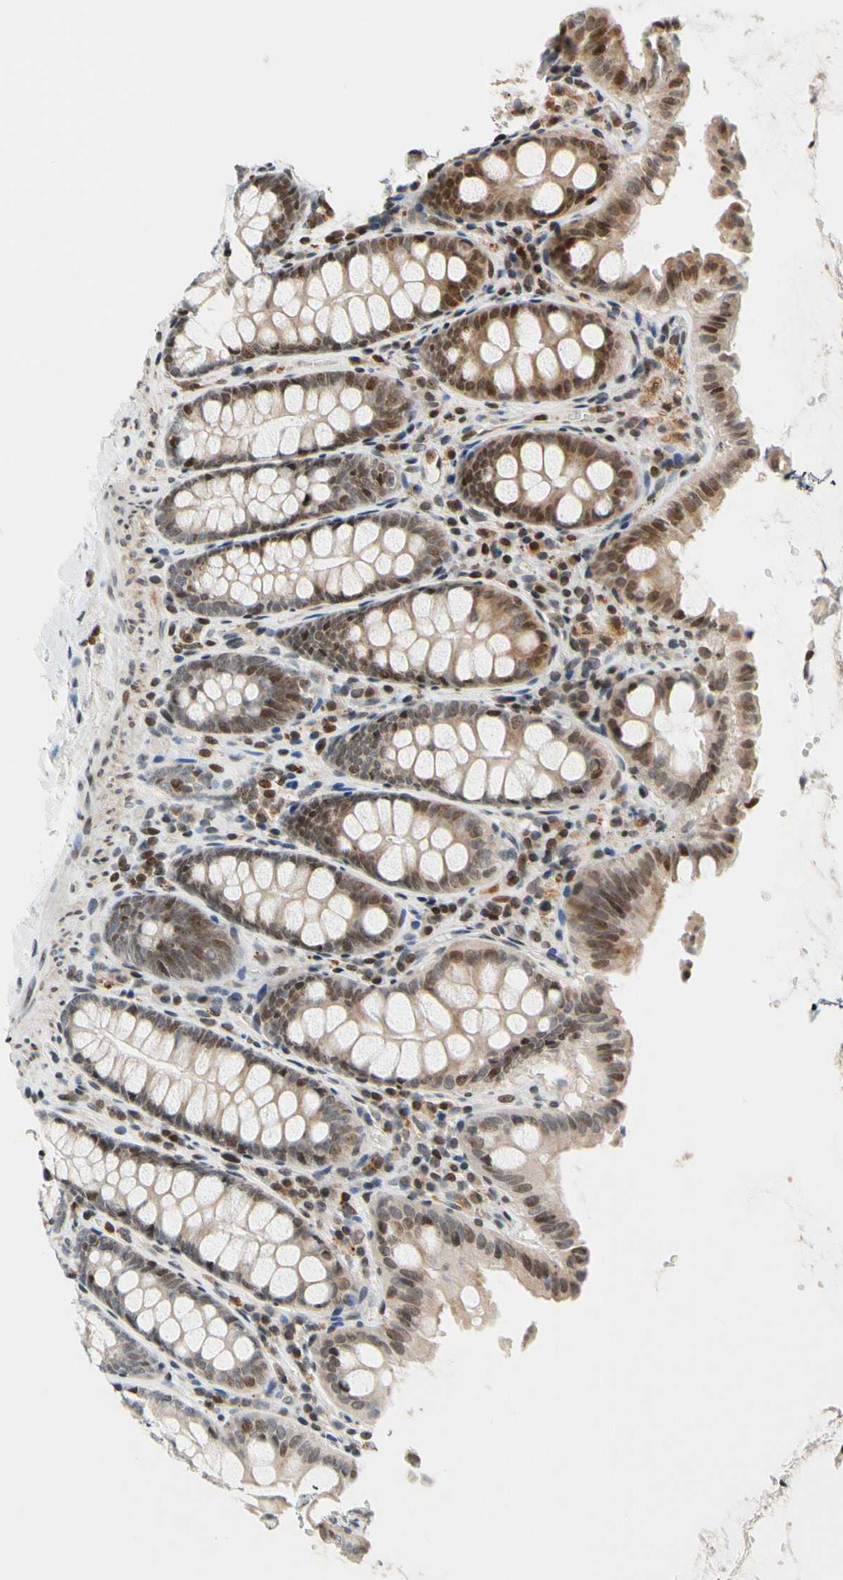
{"staining": {"intensity": "moderate", "quantity": ">75%", "location": "cytoplasmic/membranous,nuclear"}, "tissue": "colon", "cell_type": "Endothelial cells", "image_type": "normal", "snomed": [{"axis": "morphology", "description": "Normal tissue, NOS"}, {"axis": "topography", "description": "Colon"}], "caption": "Brown immunohistochemical staining in normal human colon reveals moderate cytoplasmic/membranous,nuclear staining in approximately >75% of endothelial cells.", "gene": "CDK7", "patient": {"sex": "female", "age": 61}}